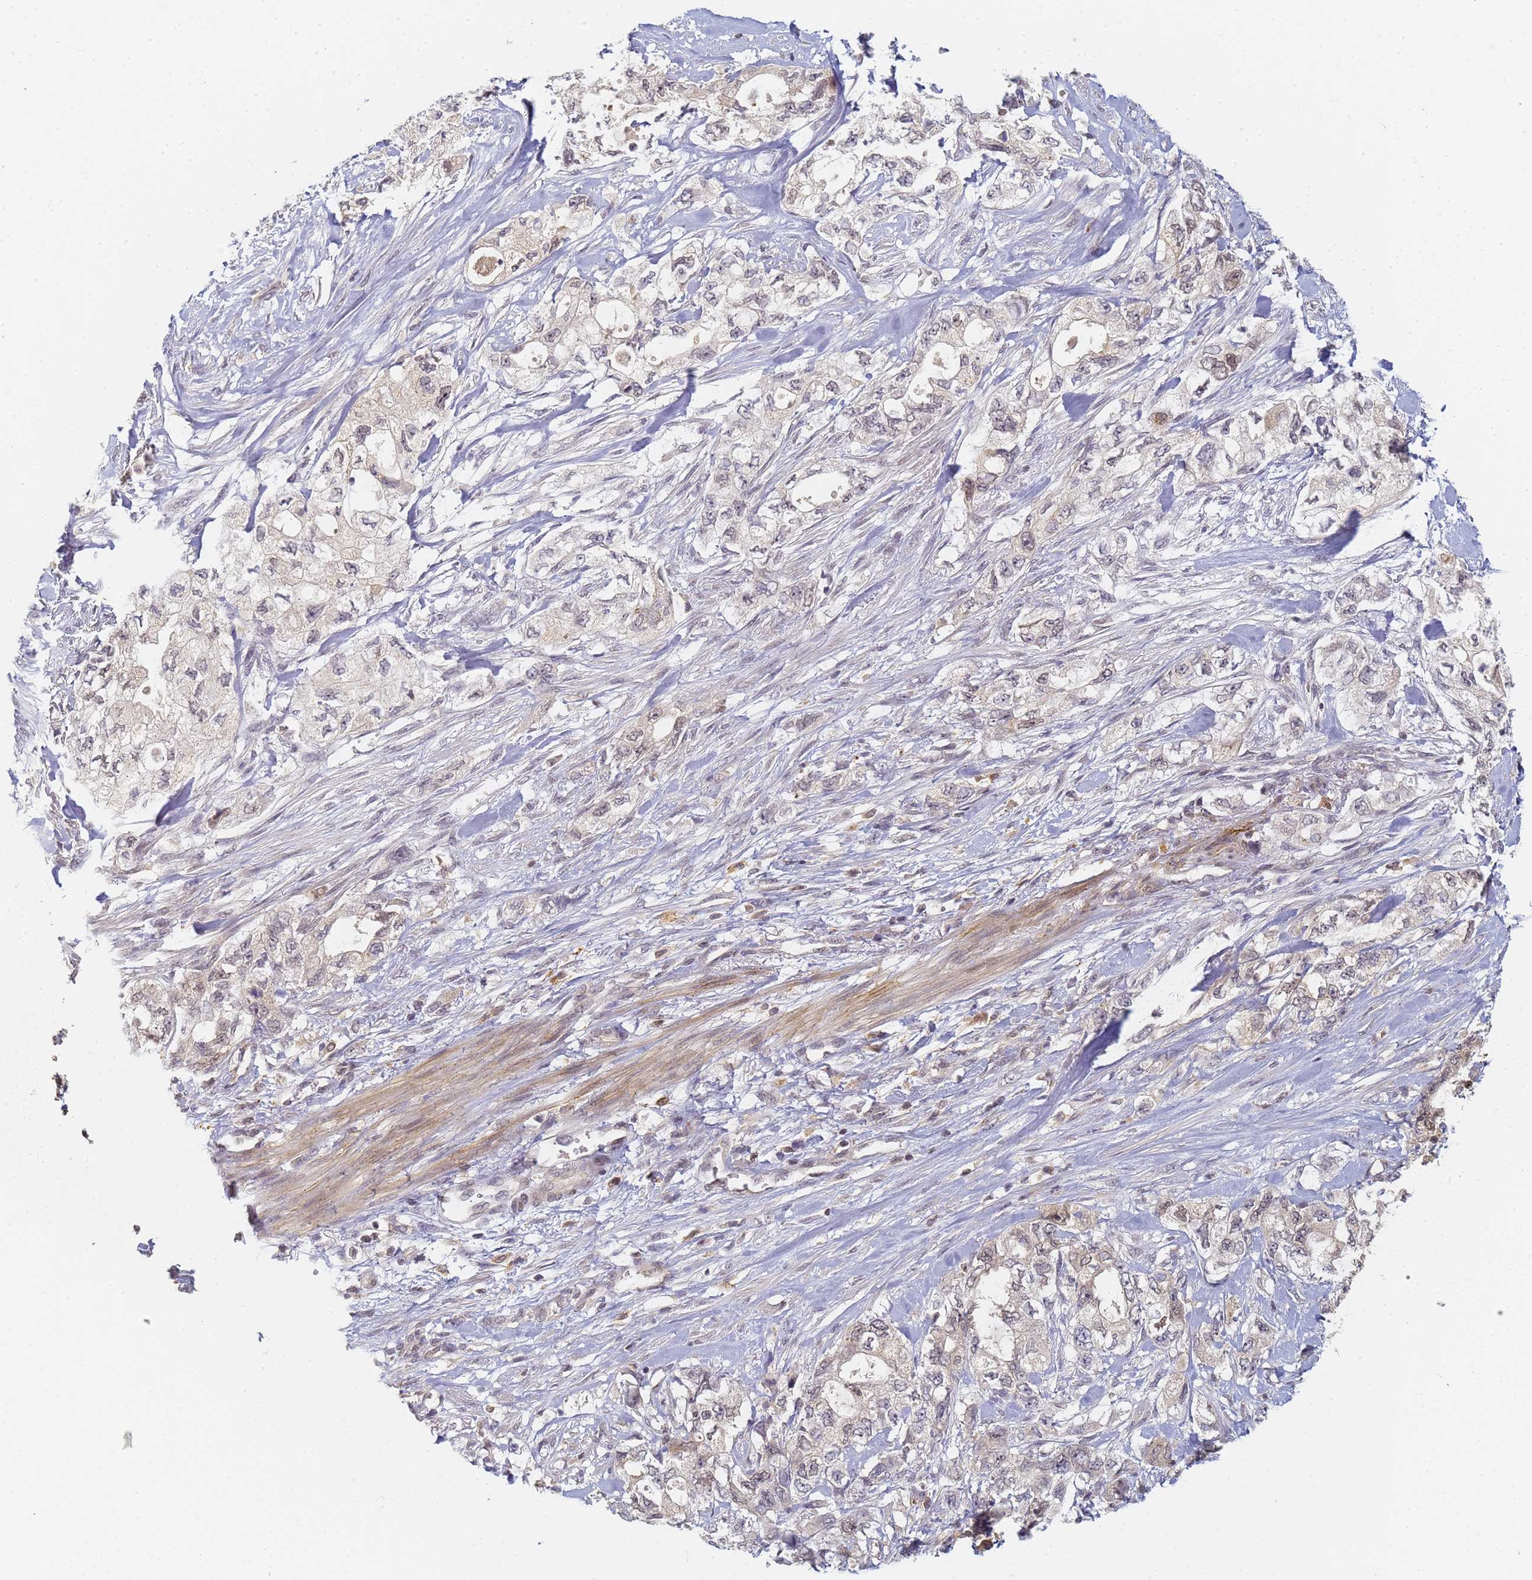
{"staining": {"intensity": "weak", "quantity": "<25%", "location": "nuclear"}, "tissue": "pancreatic cancer", "cell_type": "Tumor cells", "image_type": "cancer", "snomed": [{"axis": "morphology", "description": "Adenocarcinoma, NOS"}, {"axis": "topography", "description": "Pancreas"}], "caption": "Adenocarcinoma (pancreatic) stained for a protein using immunohistochemistry exhibits no staining tumor cells.", "gene": "HMCES", "patient": {"sex": "female", "age": 73}}